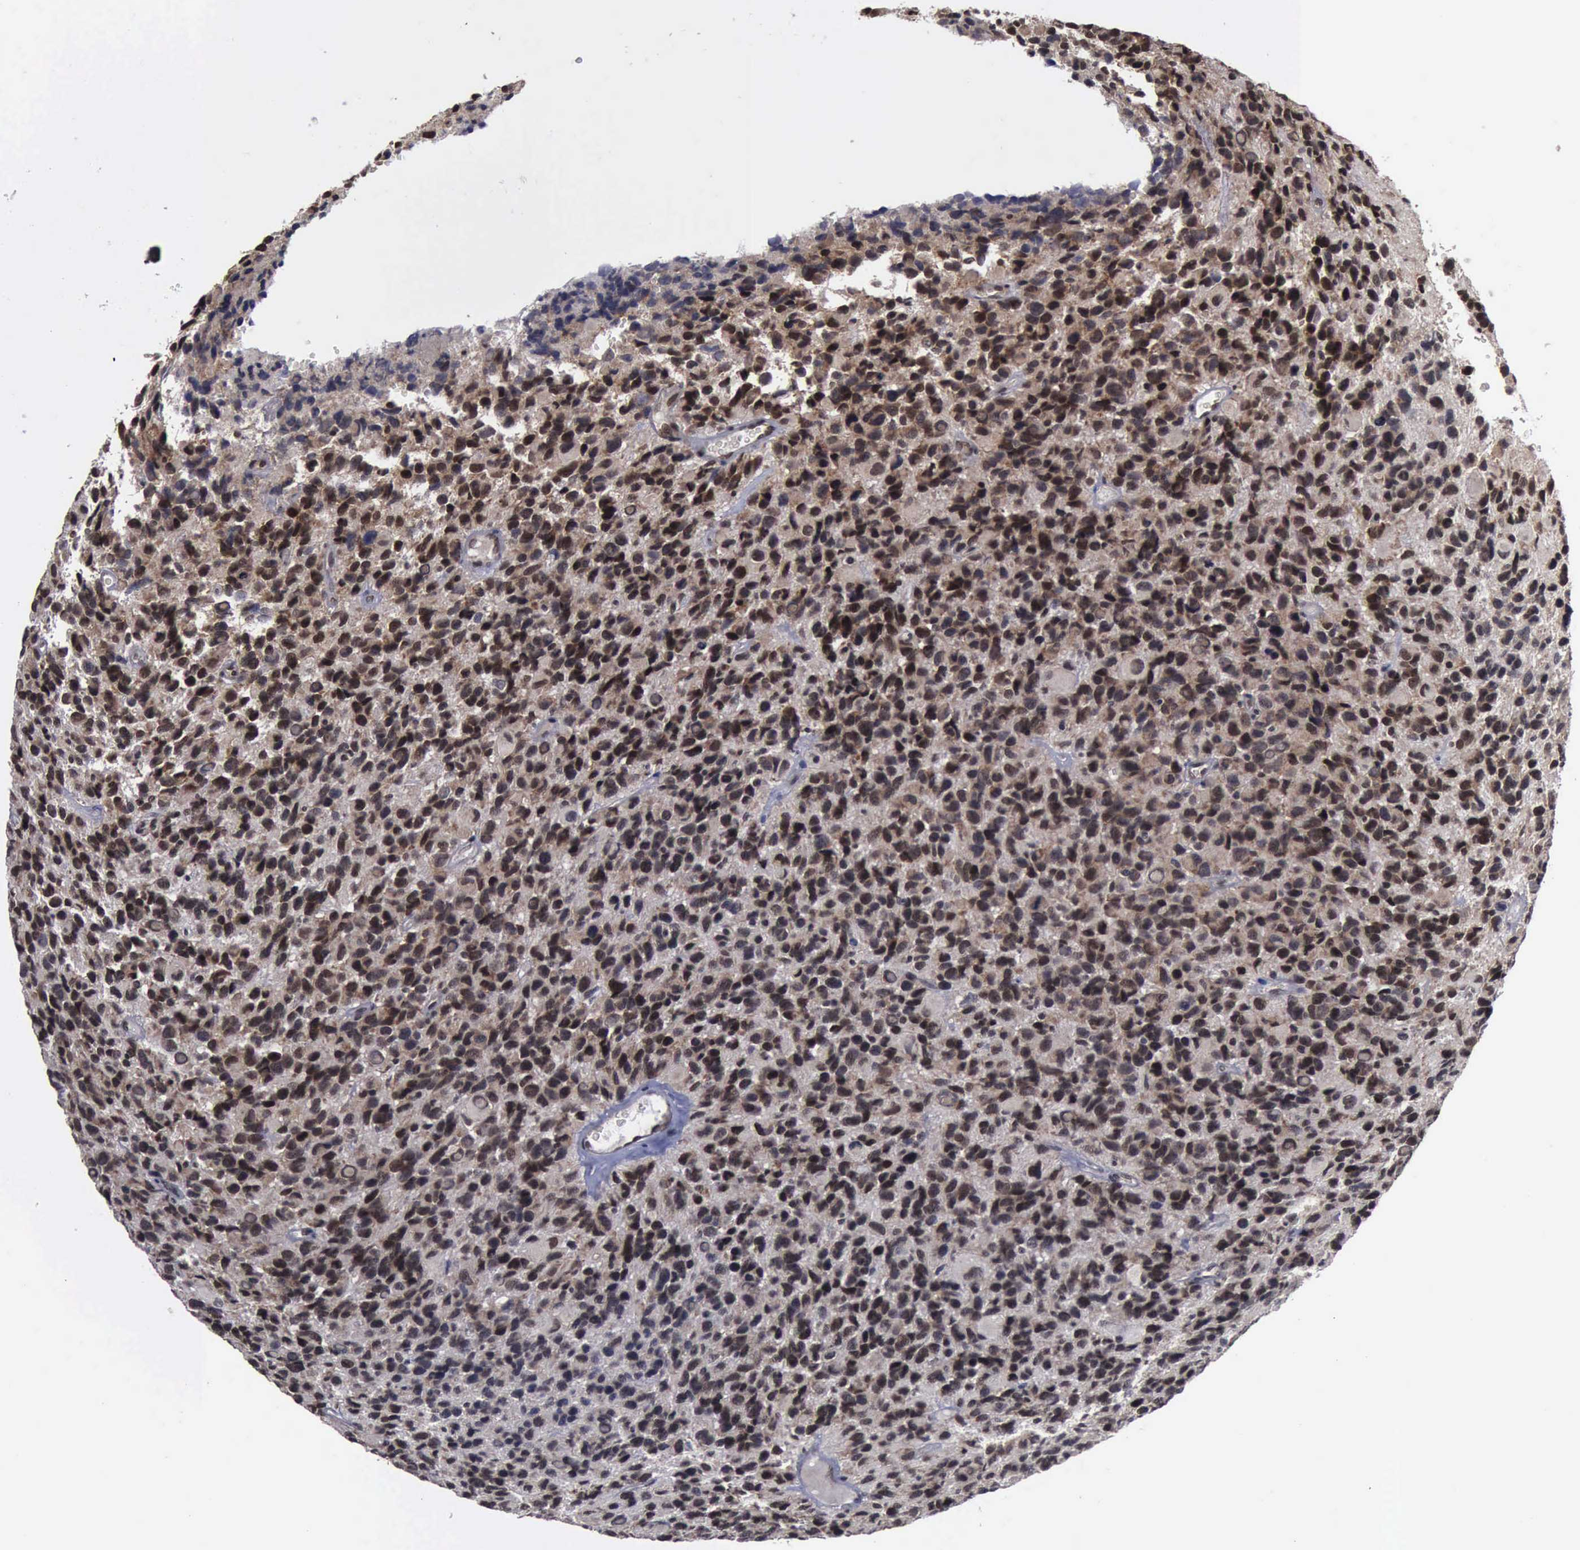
{"staining": {"intensity": "strong", "quantity": ">75%", "location": "cytoplasmic/membranous,nuclear"}, "tissue": "glioma", "cell_type": "Tumor cells", "image_type": "cancer", "snomed": [{"axis": "morphology", "description": "Glioma, malignant, High grade"}, {"axis": "topography", "description": "Brain"}], "caption": "Immunohistochemical staining of malignant glioma (high-grade) displays high levels of strong cytoplasmic/membranous and nuclear protein staining in about >75% of tumor cells.", "gene": "RTCB", "patient": {"sex": "male", "age": 77}}